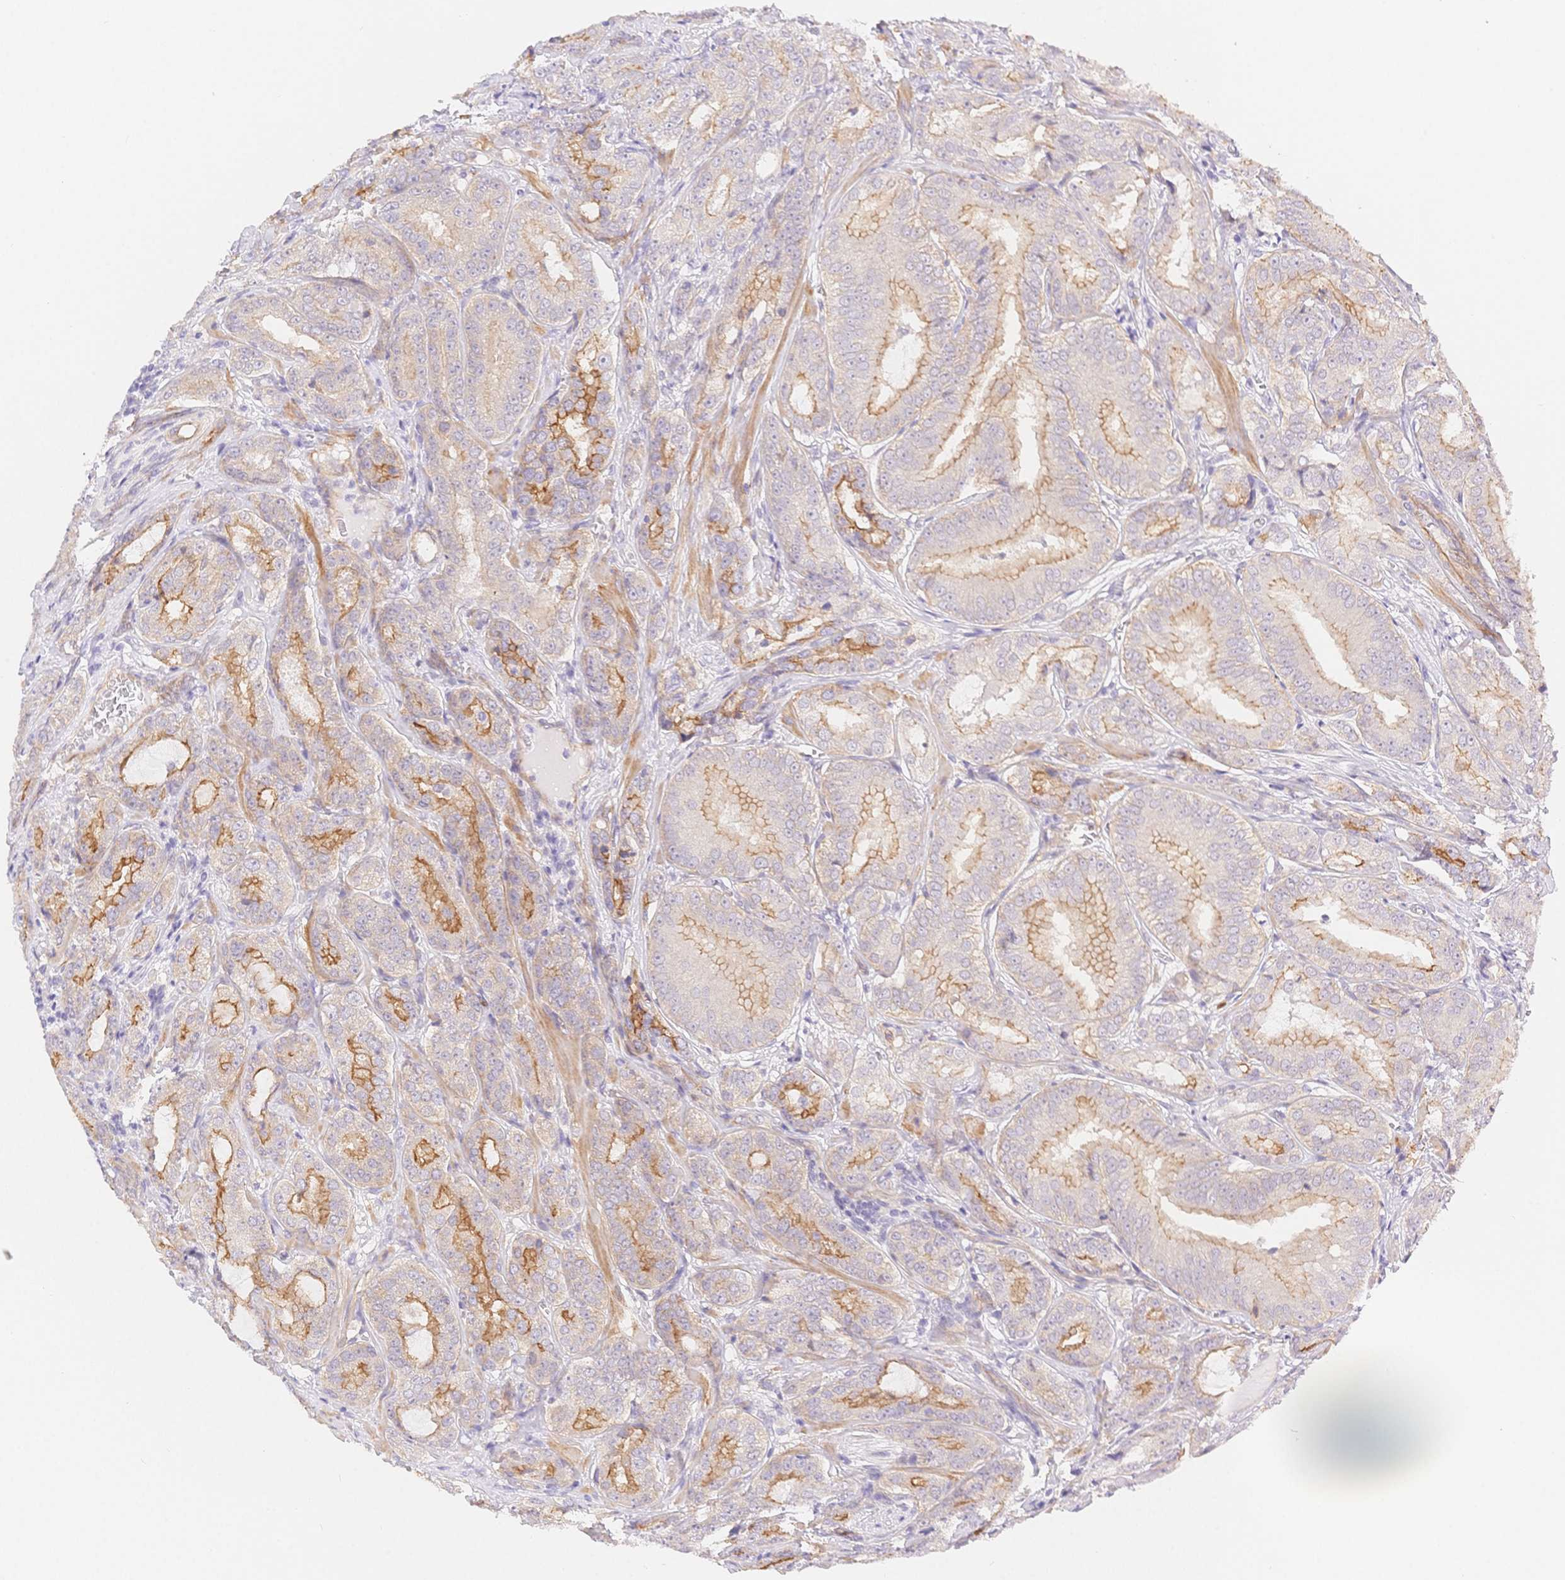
{"staining": {"intensity": "moderate", "quantity": "25%-75%", "location": "cytoplasmic/membranous"}, "tissue": "prostate cancer", "cell_type": "Tumor cells", "image_type": "cancer", "snomed": [{"axis": "morphology", "description": "Adenocarcinoma, High grade"}, {"axis": "topography", "description": "Prostate"}], "caption": "Protein expression by immunohistochemistry (IHC) reveals moderate cytoplasmic/membranous positivity in approximately 25%-75% of tumor cells in prostate high-grade adenocarcinoma.", "gene": "CSN1S1", "patient": {"sex": "male", "age": 64}}